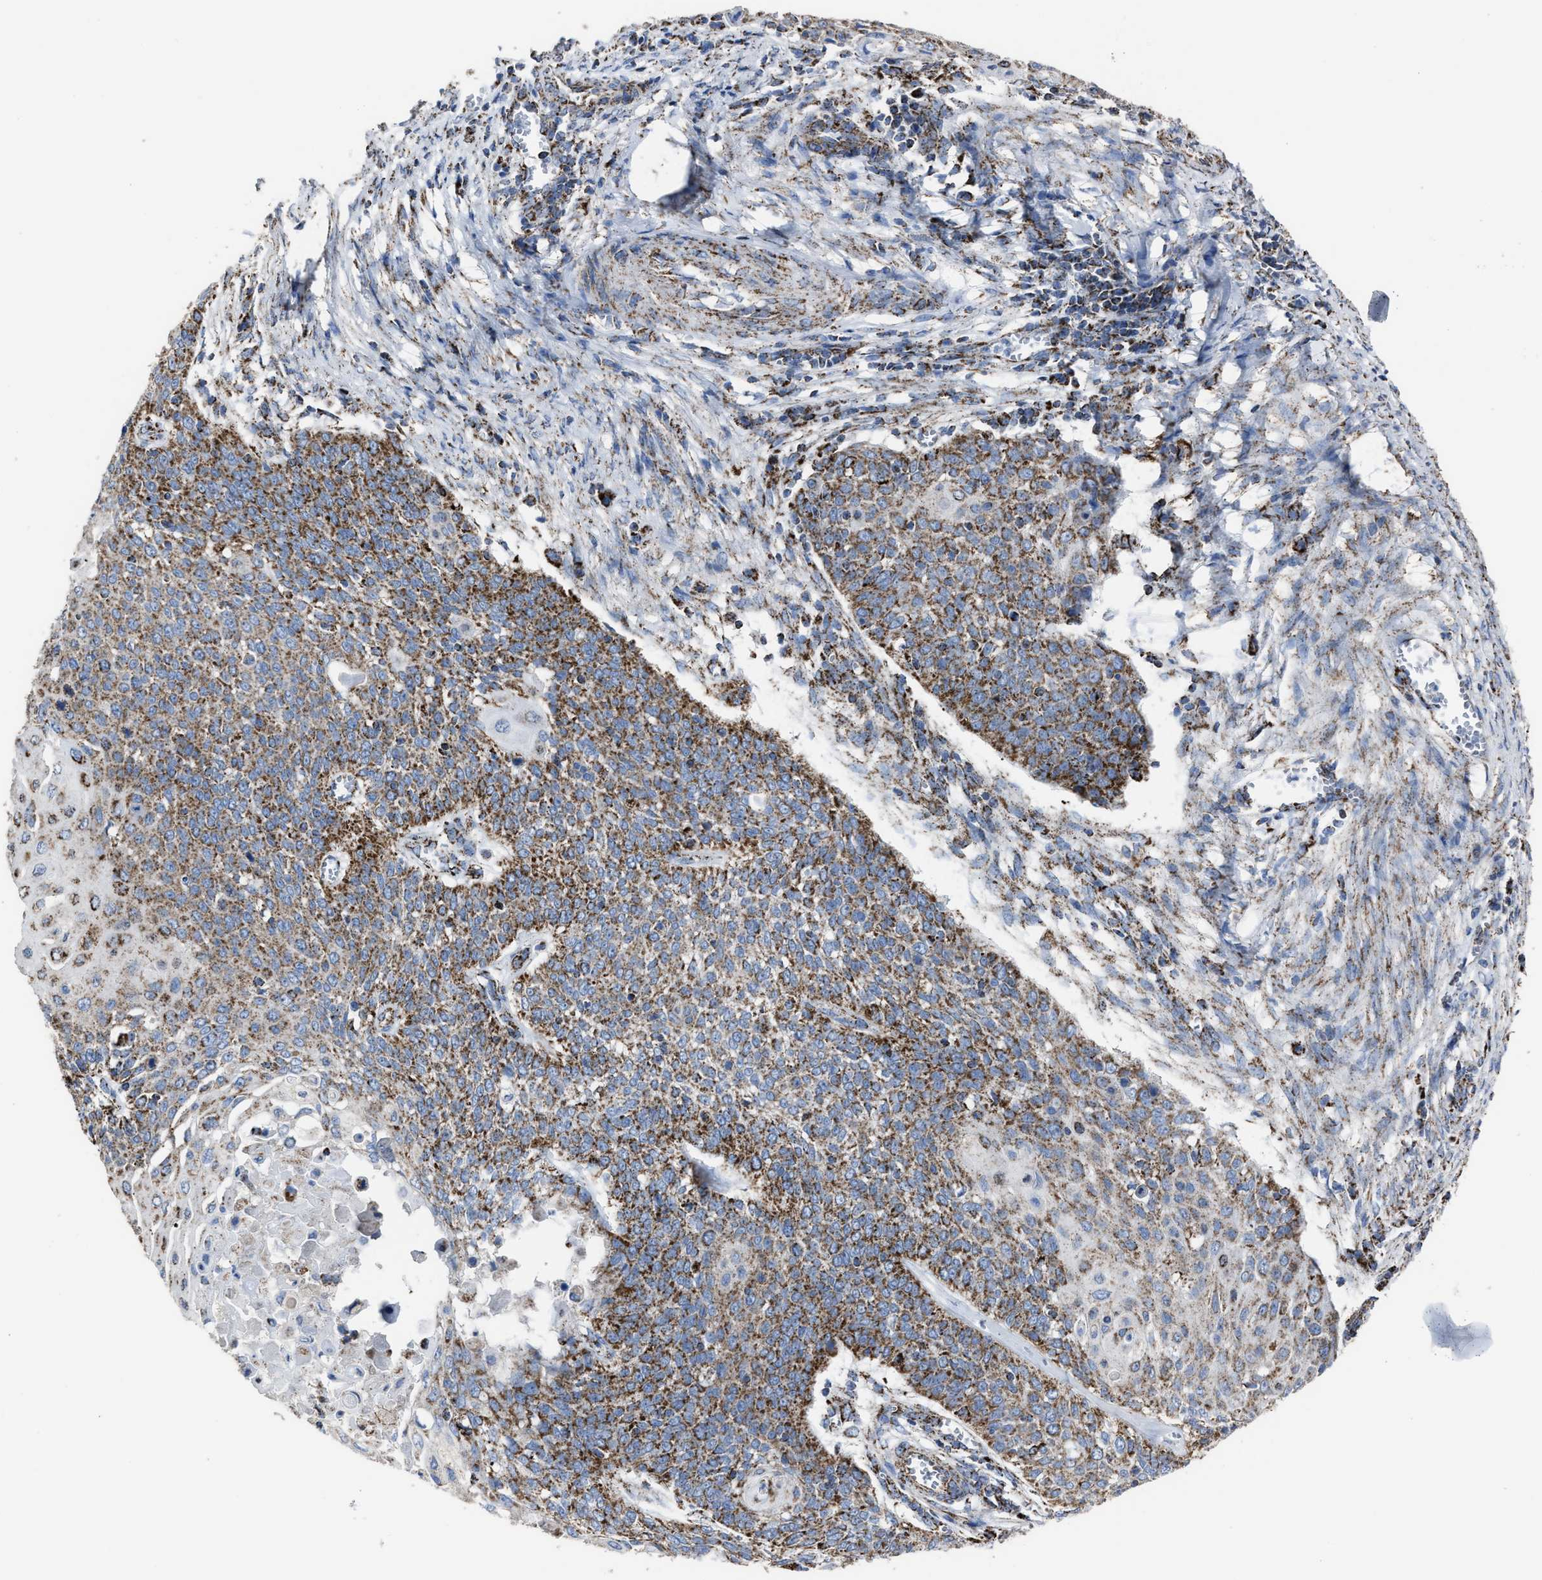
{"staining": {"intensity": "moderate", "quantity": ">75%", "location": "cytoplasmic/membranous"}, "tissue": "cervical cancer", "cell_type": "Tumor cells", "image_type": "cancer", "snomed": [{"axis": "morphology", "description": "Squamous cell carcinoma, NOS"}, {"axis": "topography", "description": "Cervix"}], "caption": "This is a micrograph of immunohistochemistry (IHC) staining of cervical cancer (squamous cell carcinoma), which shows moderate expression in the cytoplasmic/membranous of tumor cells.", "gene": "NDUFV3", "patient": {"sex": "female", "age": 39}}